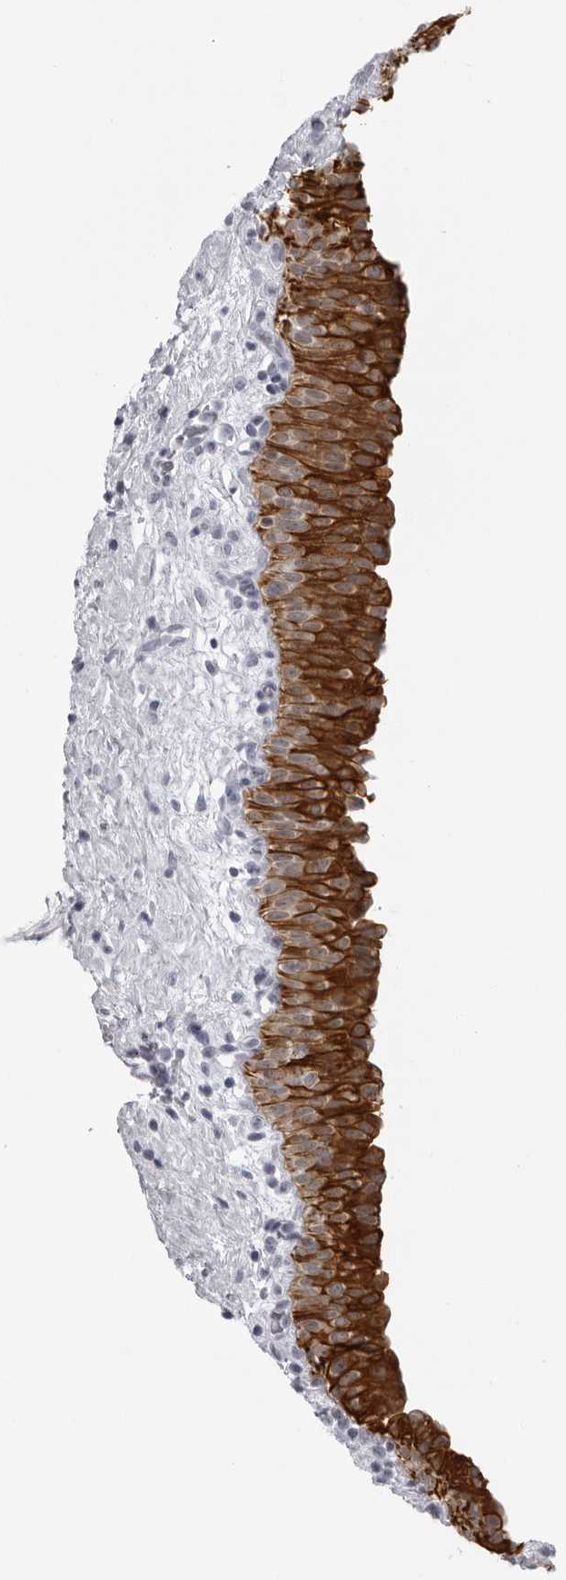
{"staining": {"intensity": "strong", "quantity": ">75%", "location": "cytoplasmic/membranous"}, "tissue": "urinary bladder", "cell_type": "Urothelial cells", "image_type": "normal", "snomed": [{"axis": "morphology", "description": "Normal tissue, NOS"}, {"axis": "topography", "description": "Urinary bladder"}], "caption": "Normal urinary bladder exhibits strong cytoplasmic/membranous expression in about >75% of urothelial cells.", "gene": "UROD", "patient": {"sex": "male", "age": 82}}